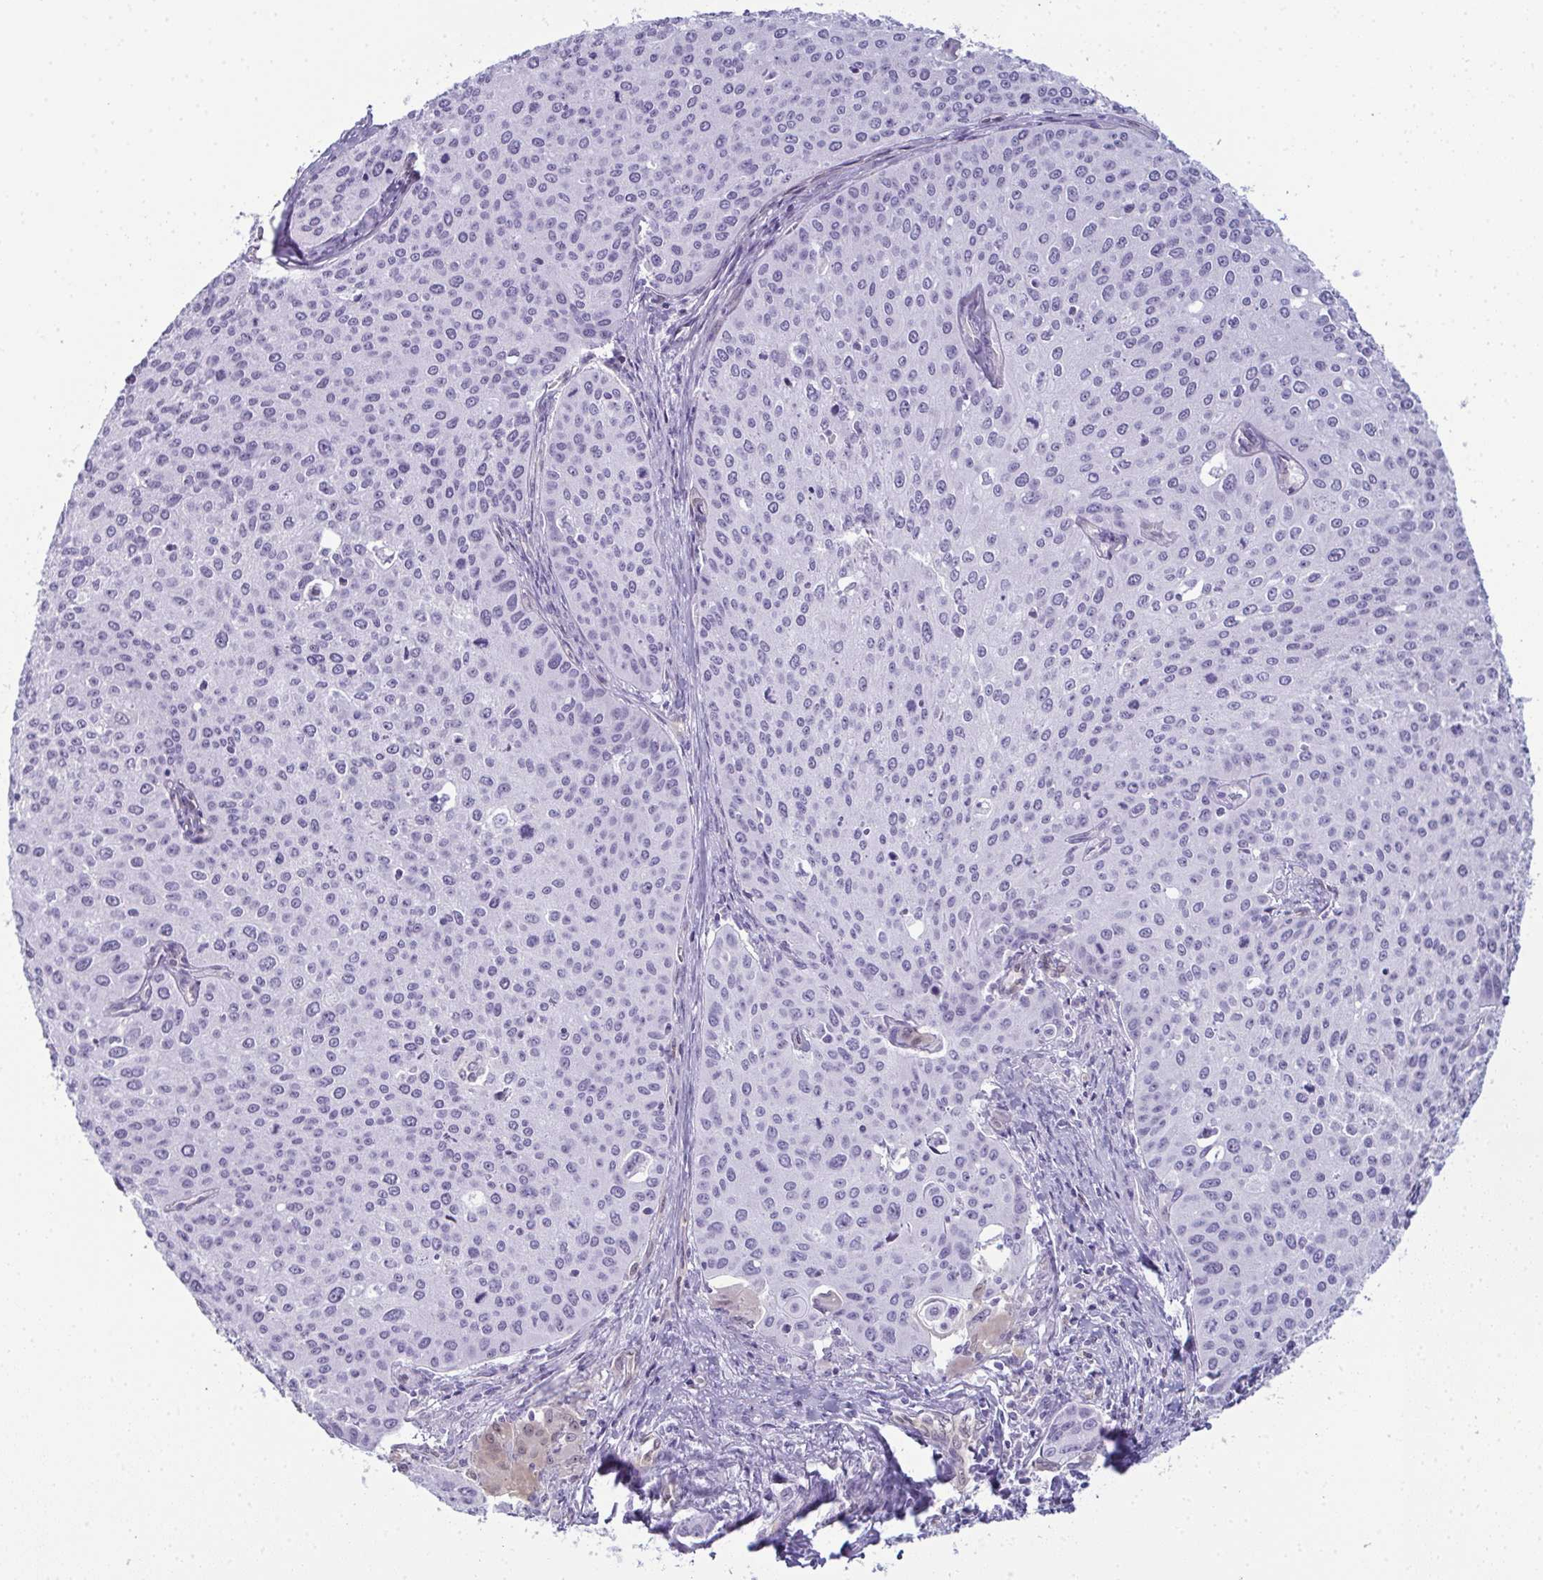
{"staining": {"intensity": "negative", "quantity": "none", "location": "none"}, "tissue": "cervical cancer", "cell_type": "Tumor cells", "image_type": "cancer", "snomed": [{"axis": "morphology", "description": "Squamous cell carcinoma, NOS"}, {"axis": "topography", "description": "Cervix"}], "caption": "Immunohistochemical staining of cervical cancer demonstrates no significant staining in tumor cells.", "gene": "CDA", "patient": {"sex": "female", "age": 38}}